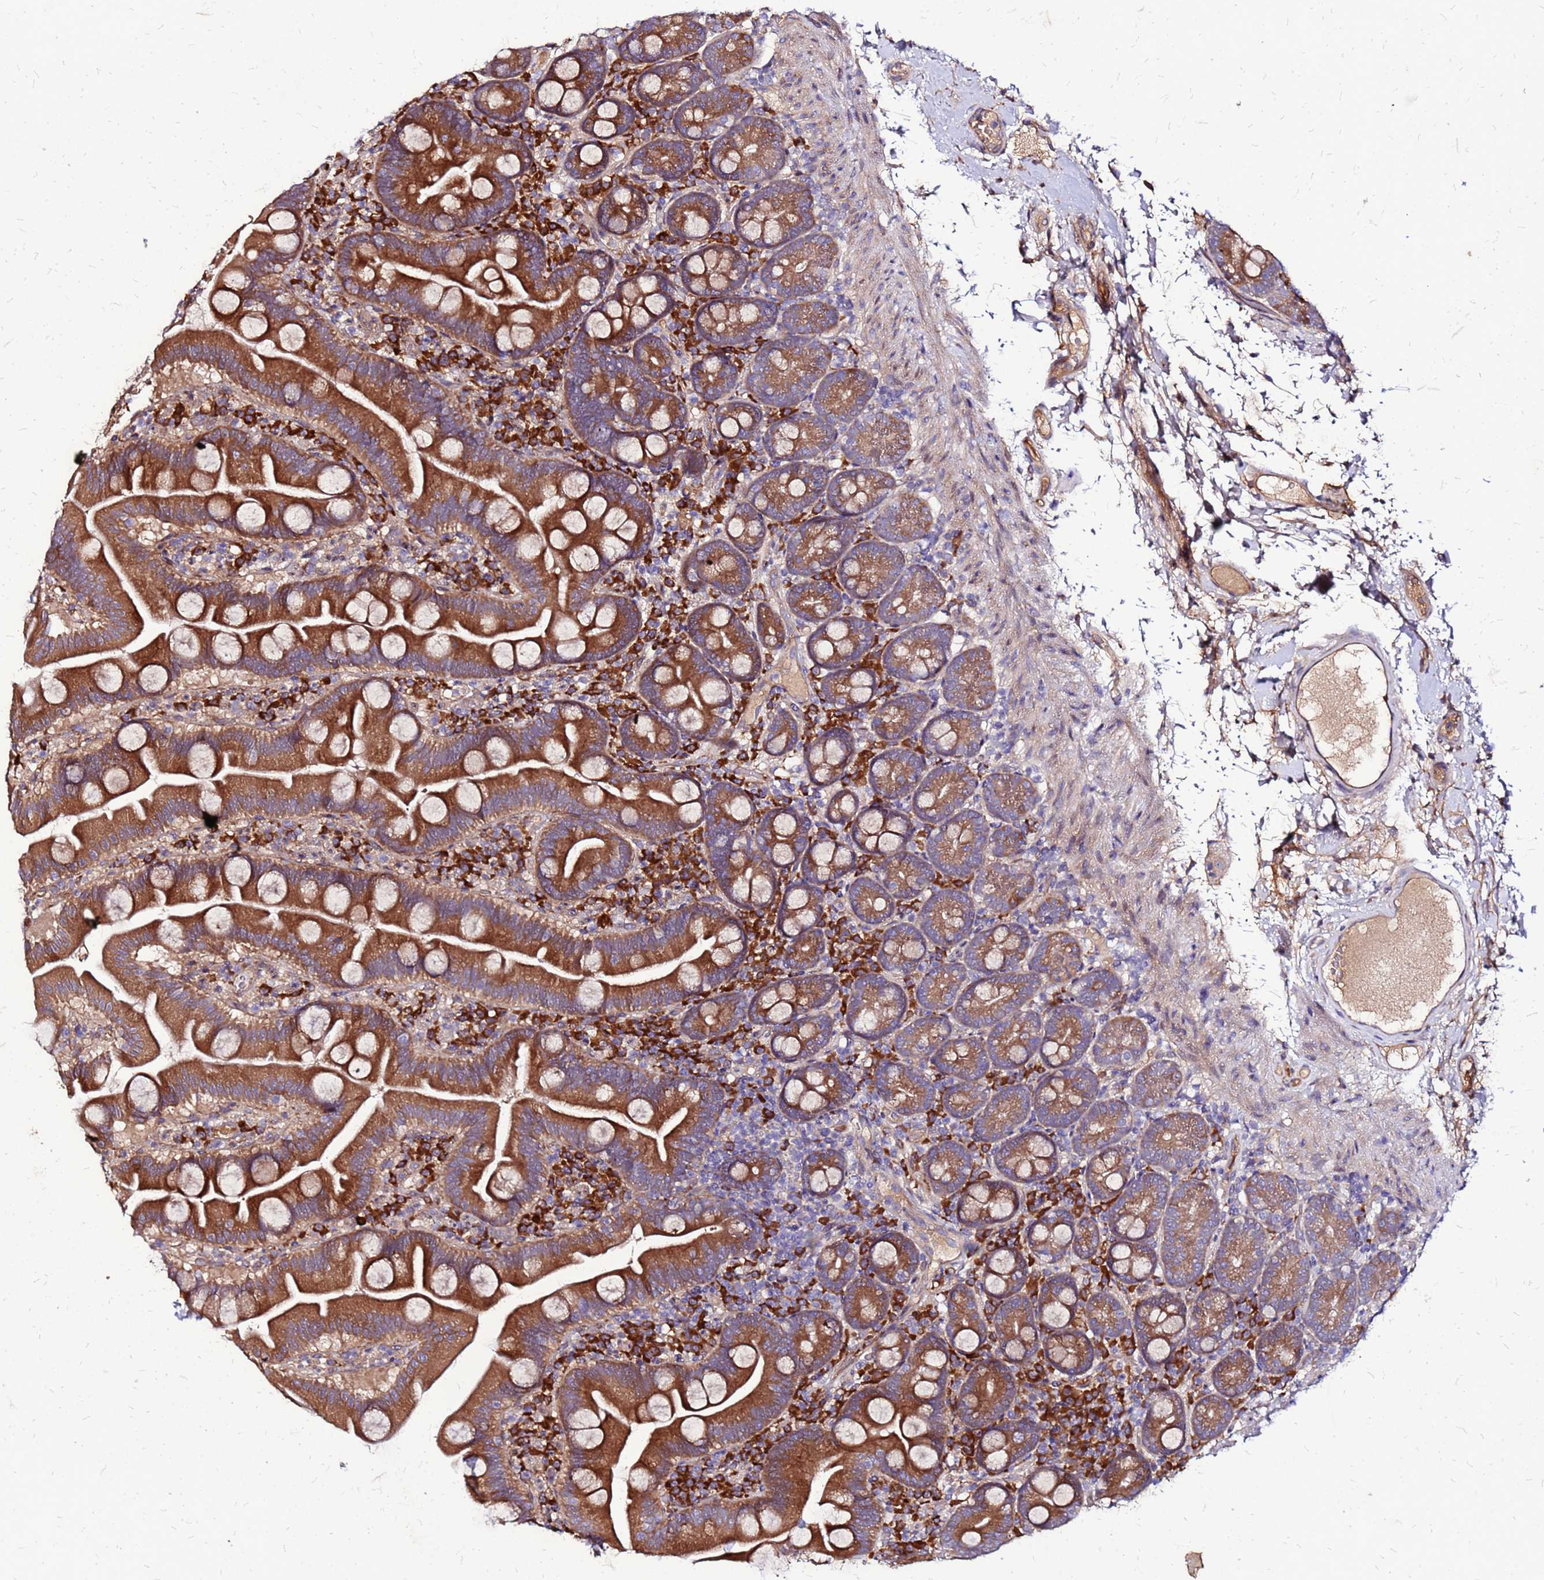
{"staining": {"intensity": "strong", "quantity": ">75%", "location": "cytoplasmic/membranous"}, "tissue": "small intestine", "cell_type": "Glandular cells", "image_type": "normal", "snomed": [{"axis": "morphology", "description": "Normal tissue, NOS"}, {"axis": "topography", "description": "Small intestine"}], "caption": "Immunohistochemical staining of unremarkable small intestine displays strong cytoplasmic/membranous protein staining in about >75% of glandular cells. The staining was performed using DAB to visualize the protein expression in brown, while the nuclei were stained in blue with hematoxylin (Magnification: 20x).", "gene": "VMO1", "patient": {"sex": "female", "age": 68}}